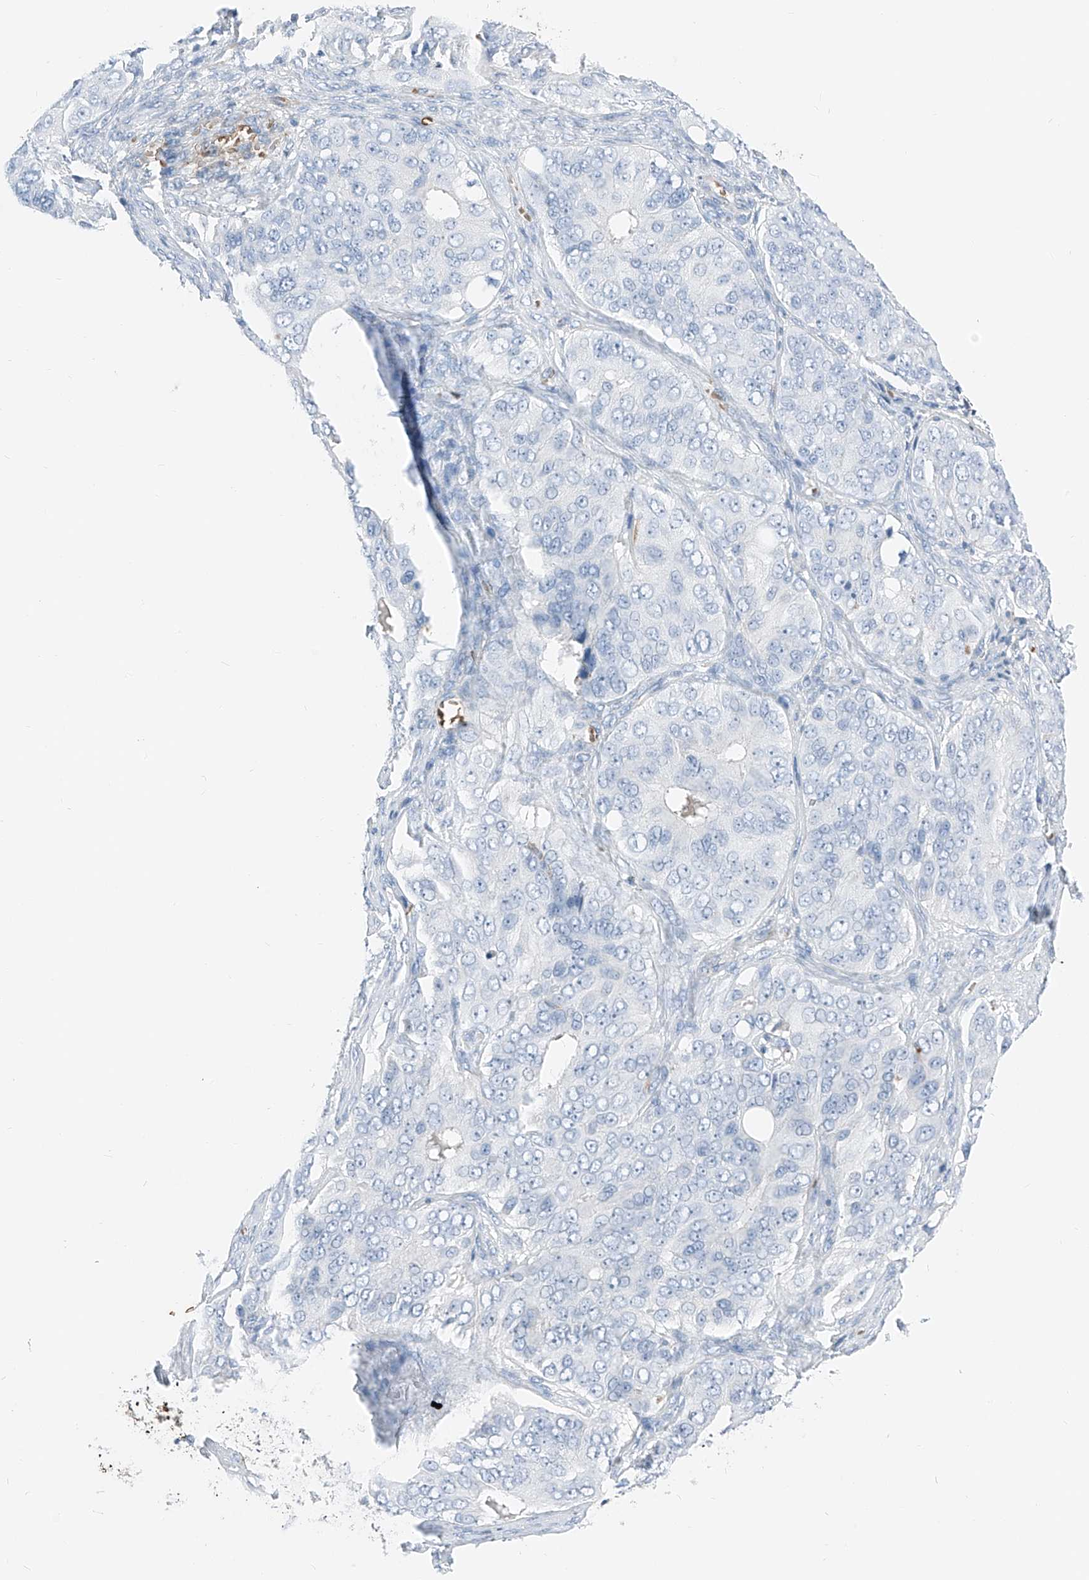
{"staining": {"intensity": "negative", "quantity": "none", "location": "none"}, "tissue": "ovarian cancer", "cell_type": "Tumor cells", "image_type": "cancer", "snomed": [{"axis": "morphology", "description": "Carcinoma, endometroid"}, {"axis": "topography", "description": "Ovary"}], "caption": "This is an IHC micrograph of human ovarian cancer. There is no positivity in tumor cells.", "gene": "PRSS23", "patient": {"sex": "female", "age": 51}}